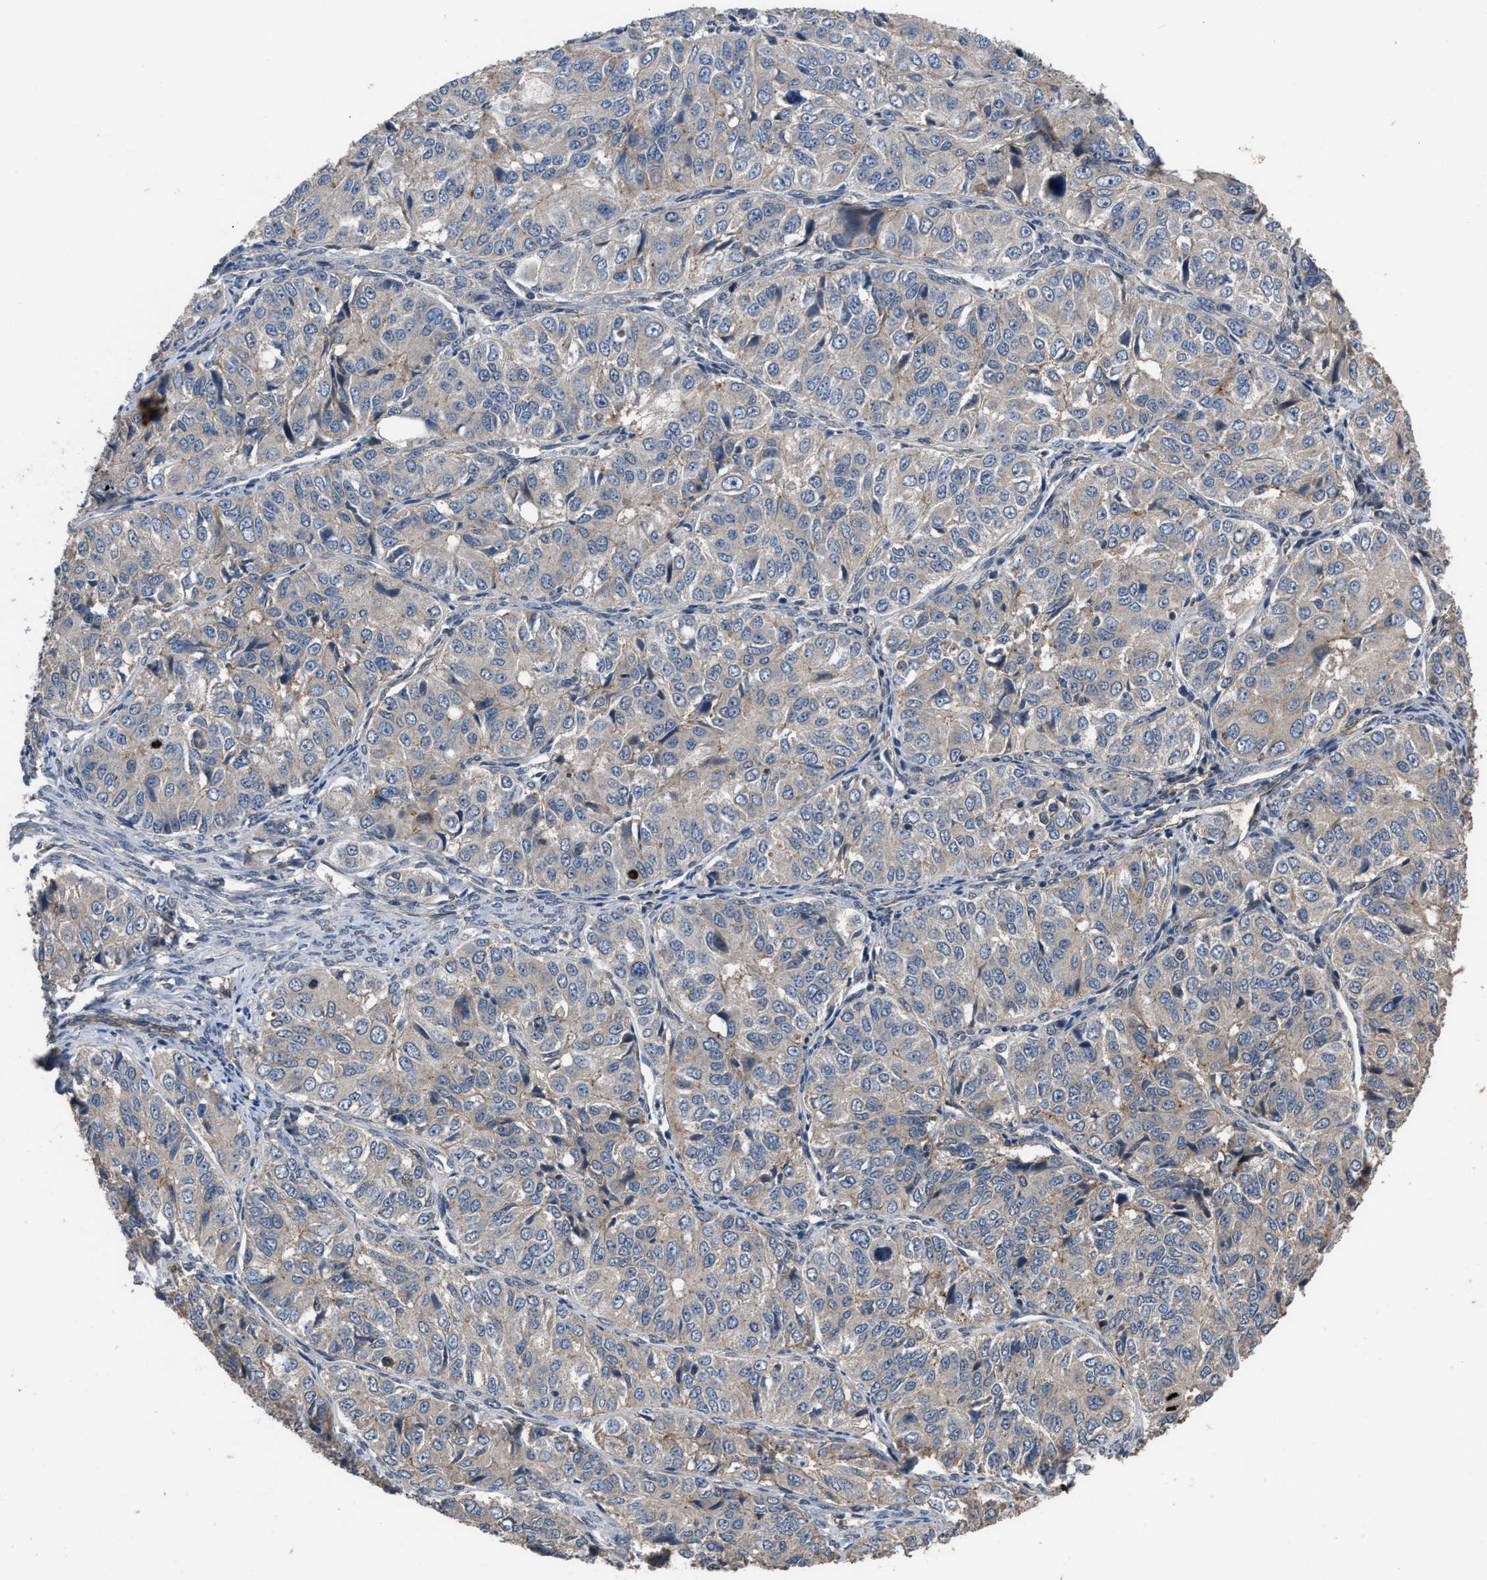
{"staining": {"intensity": "weak", "quantity": "<25%", "location": "cytoplasmic/membranous"}, "tissue": "ovarian cancer", "cell_type": "Tumor cells", "image_type": "cancer", "snomed": [{"axis": "morphology", "description": "Carcinoma, endometroid"}, {"axis": "topography", "description": "Ovary"}], "caption": "This is a photomicrograph of immunohistochemistry staining of ovarian endometroid carcinoma, which shows no staining in tumor cells.", "gene": "UTRN", "patient": {"sex": "female", "age": 51}}